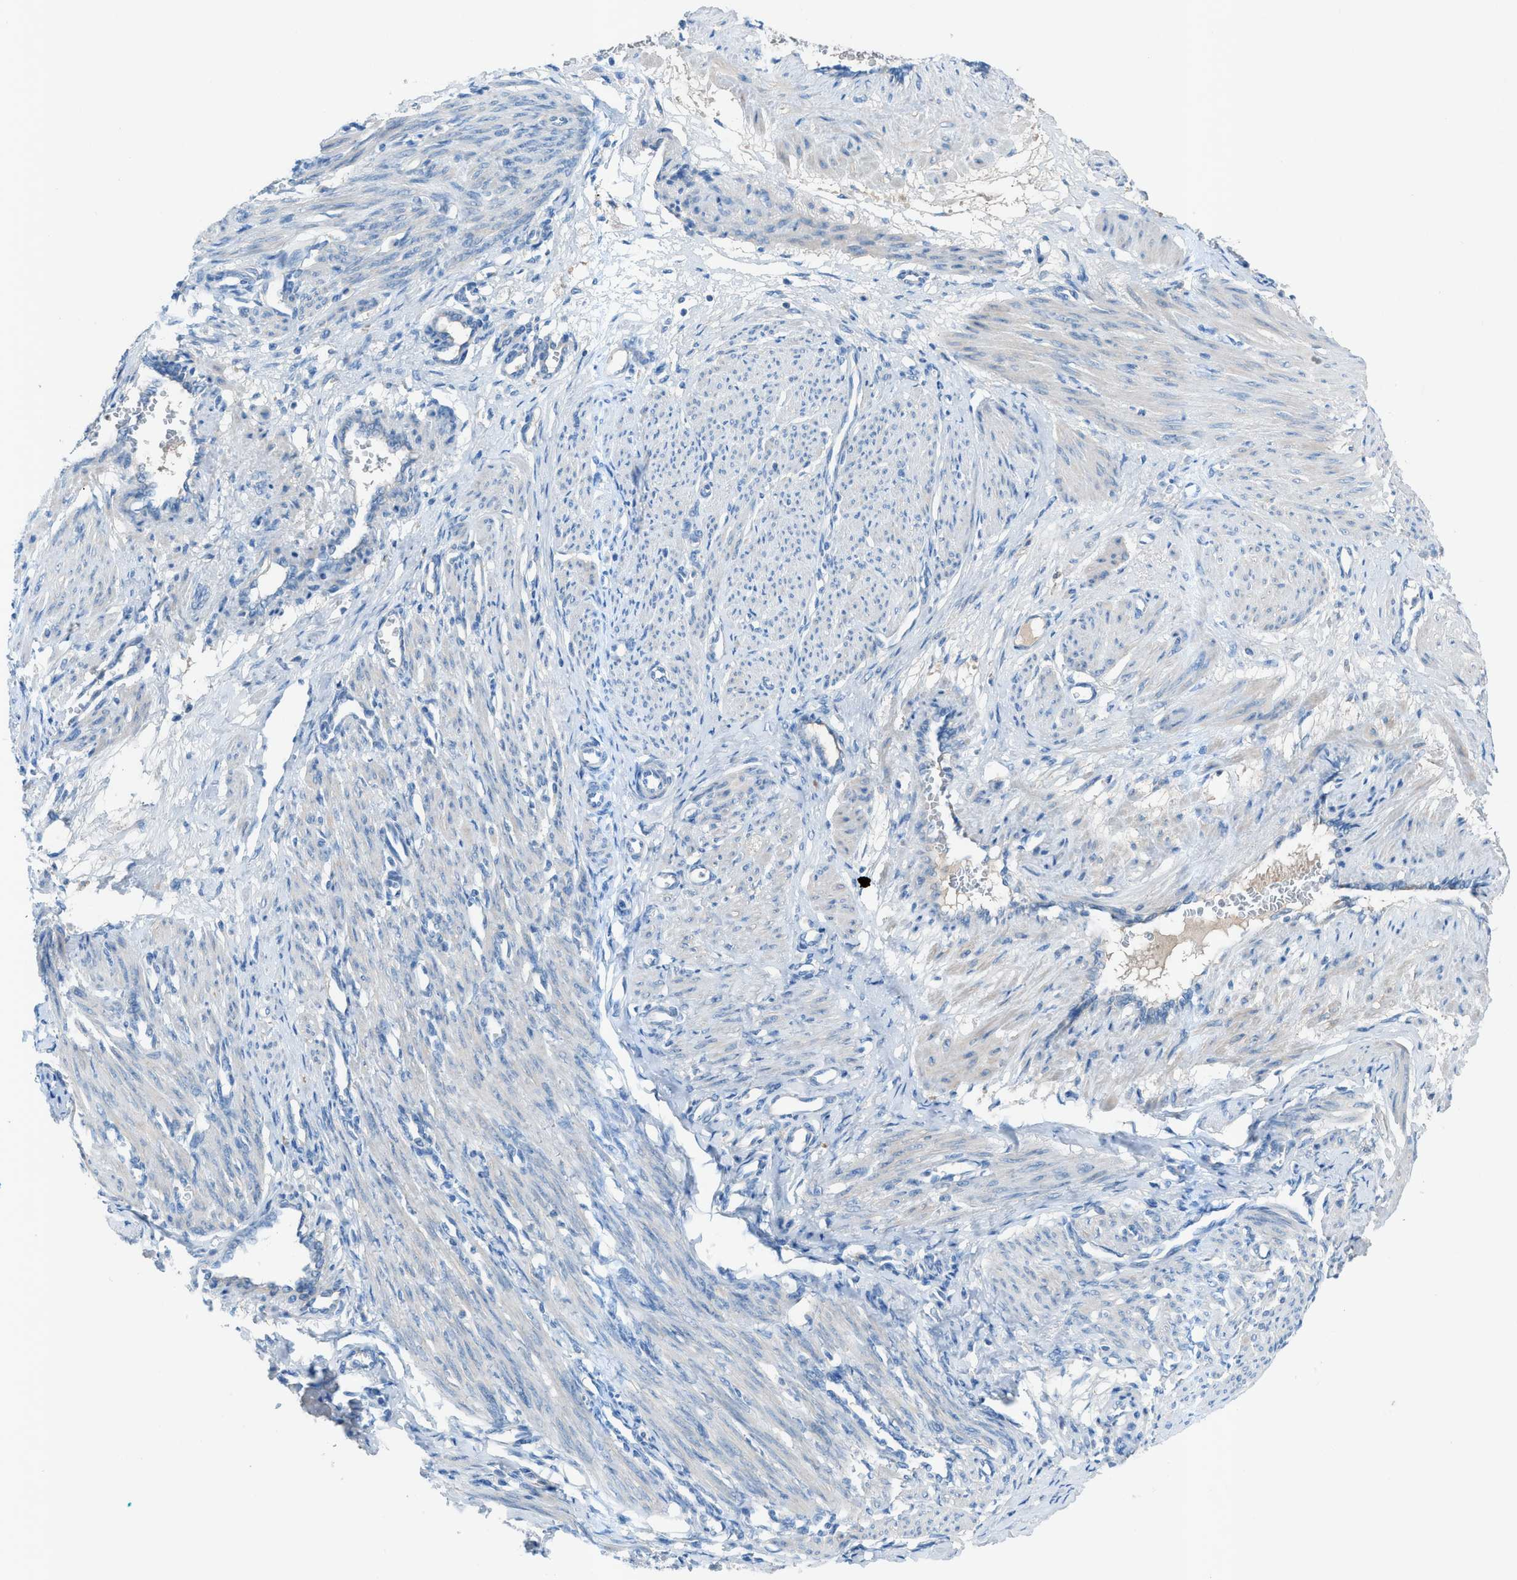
{"staining": {"intensity": "weak", "quantity": "<25%", "location": "cytoplasmic/membranous"}, "tissue": "smooth muscle", "cell_type": "Smooth muscle cells", "image_type": "normal", "snomed": [{"axis": "morphology", "description": "Normal tissue, NOS"}, {"axis": "topography", "description": "Endometrium"}], "caption": "High magnification brightfield microscopy of unremarkable smooth muscle stained with DAB (3,3'-diaminobenzidine) (brown) and counterstained with hematoxylin (blue): smooth muscle cells show no significant staining. (Immunohistochemistry (ihc), brightfield microscopy, high magnification).", "gene": "C5AR2", "patient": {"sex": "female", "age": 33}}